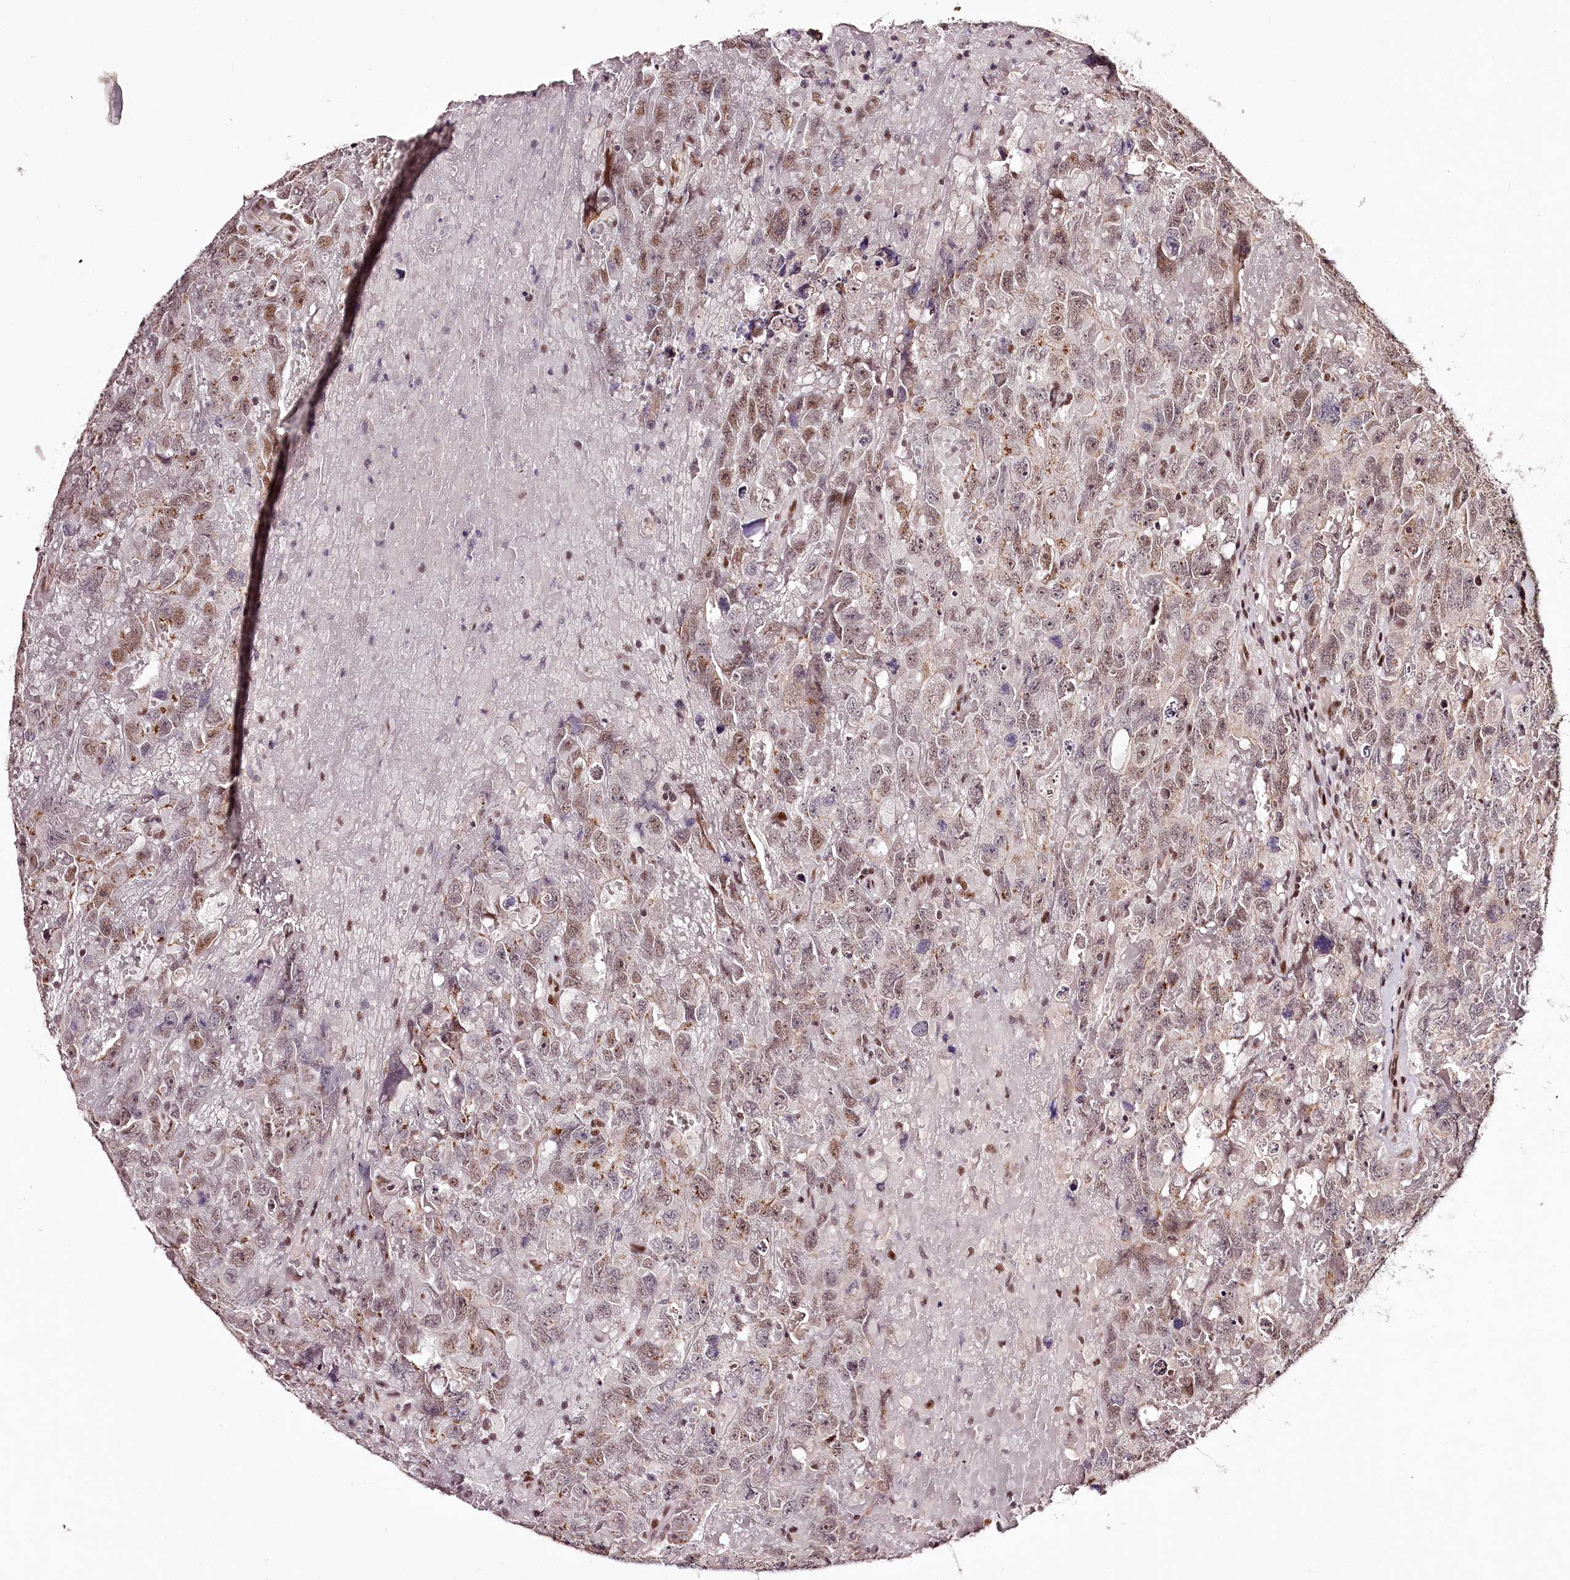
{"staining": {"intensity": "moderate", "quantity": "25%-75%", "location": "cytoplasmic/membranous,nuclear"}, "tissue": "testis cancer", "cell_type": "Tumor cells", "image_type": "cancer", "snomed": [{"axis": "morphology", "description": "Carcinoma, Embryonal, NOS"}, {"axis": "topography", "description": "Testis"}], "caption": "Human testis cancer (embryonal carcinoma) stained with a brown dye shows moderate cytoplasmic/membranous and nuclear positive positivity in about 25%-75% of tumor cells.", "gene": "TTC33", "patient": {"sex": "male", "age": 45}}